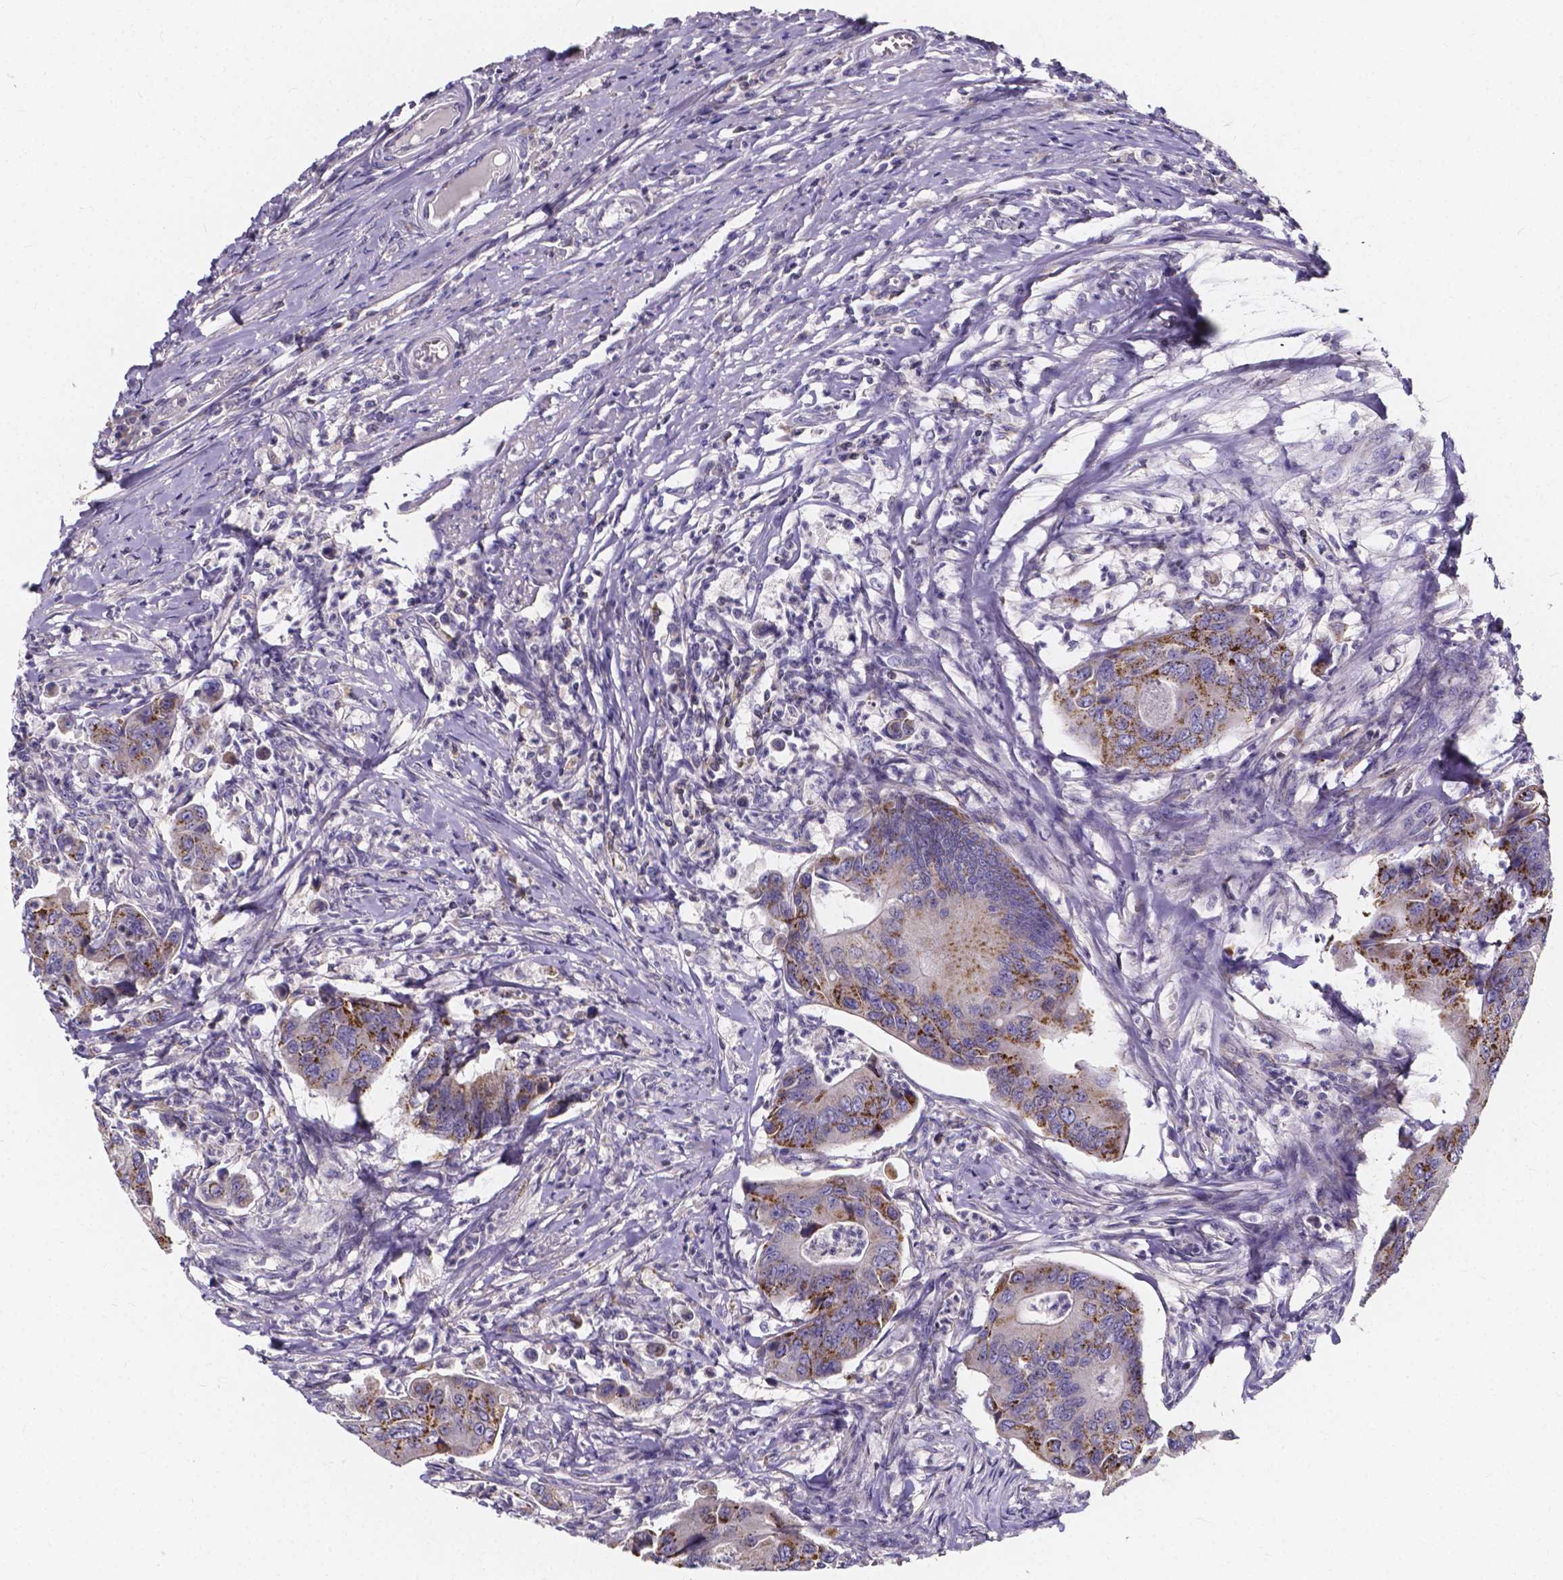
{"staining": {"intensity": "moderate", "quantity": "25%-75%", "location": "cytoplasmic/membranous"}, "tissue": "colorectal cancer", "cell_type": "Tumor cells", "image_type": "cancer", "snomed": [{"axis": "morphology", "description": "Adenocarcinoma, NOS"}, {"axis": "topography", "description": "Colon"}], "caption": "An IHC photomicrograph of neoplastic tissue is shown. Protein staining in brown shows moderate cytoplasmic/membranous positivity in adenocarcinoma (colorectal) within tumor cells. (Brightfield microscopy of DAB IHC at high magnification).", "gene": "THEMIS", "patient": {"sex": "female", "age": 67}}